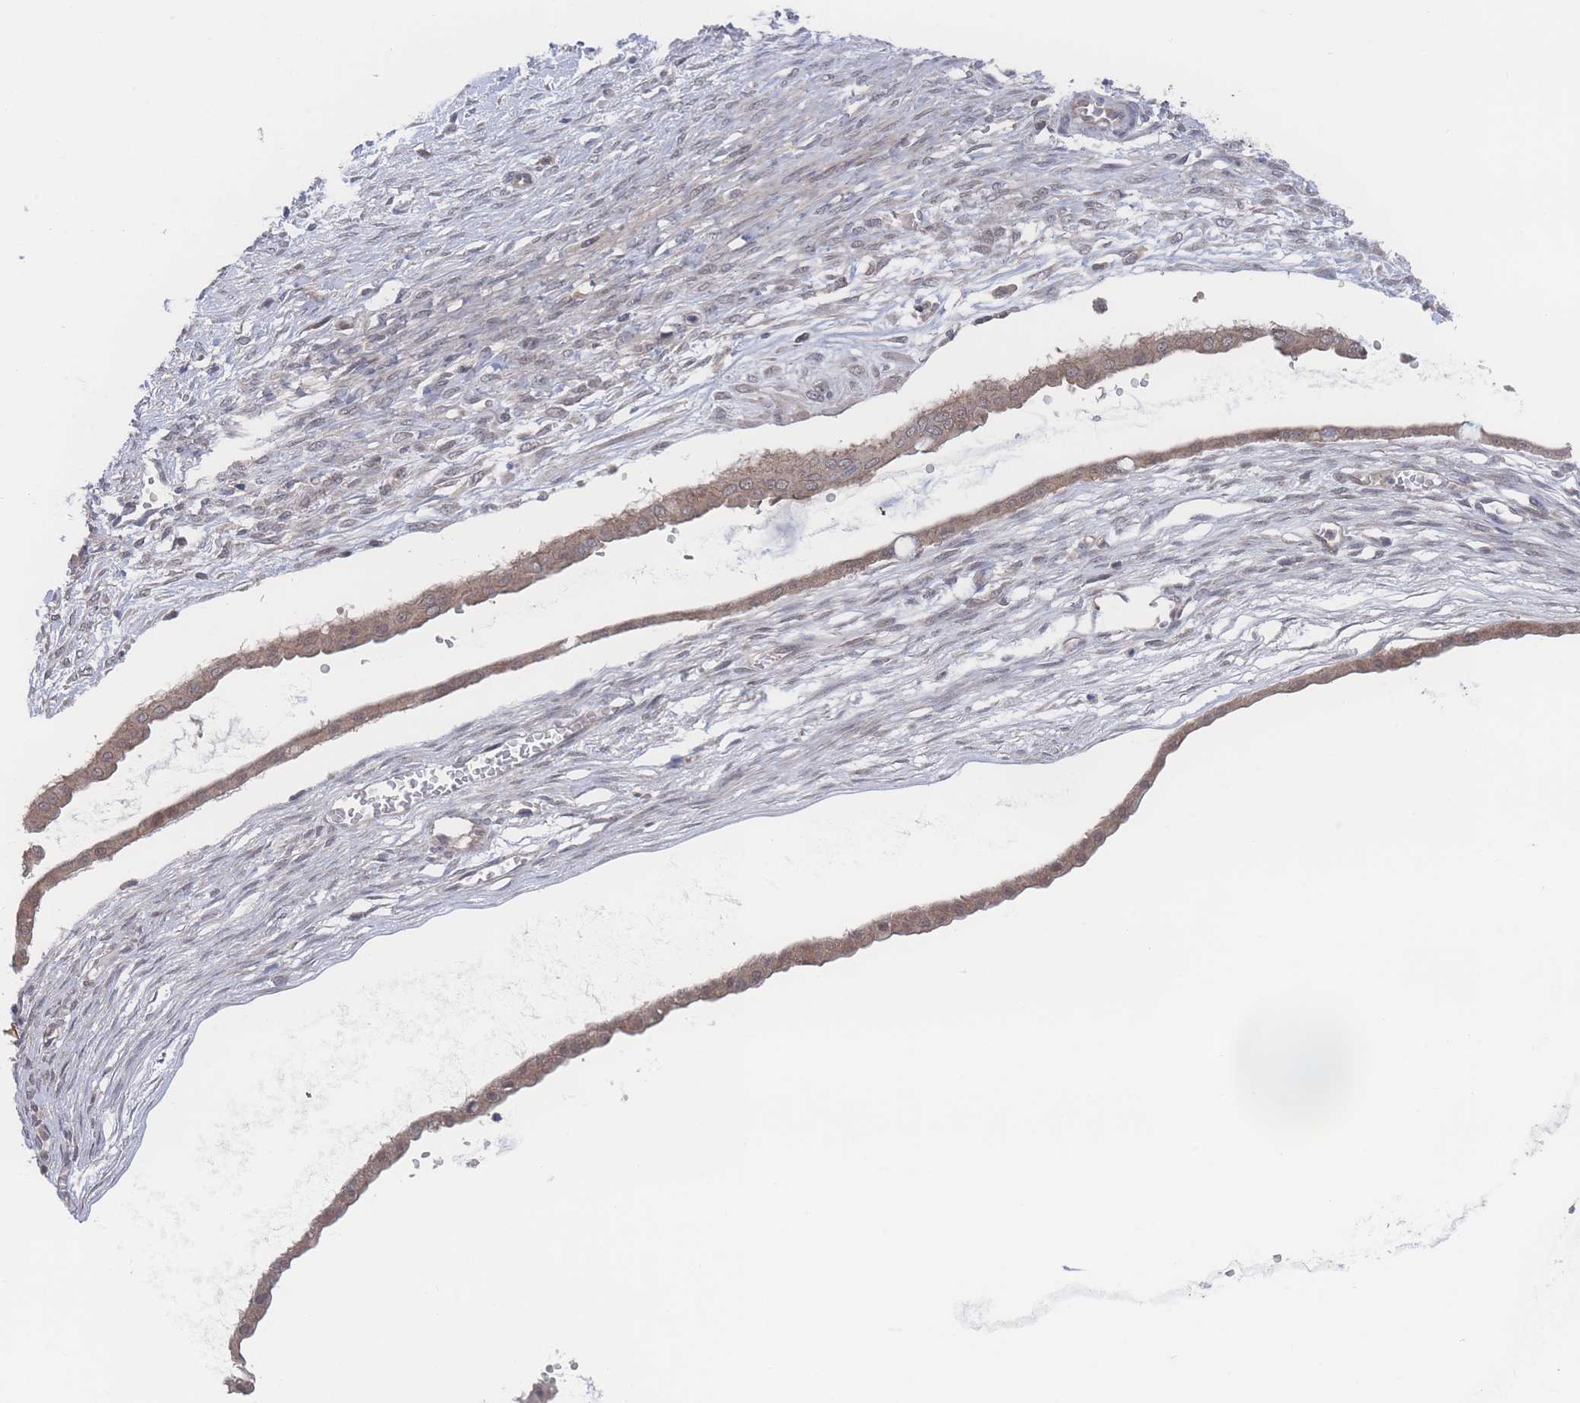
{"staining": {"intensity": "weak", "quantity": ">75%", "location": "cytoplasmic/membranous,nuclear"}, "tissue": "ovarian cancer", "cell_type": "Tumor cells", "image_type": "cancer", "snomed": [{"axis": "morphology", "description": "Cystadenocarcinoma, mucinous, NOS"}, {"axis": "topography", "description": "Ovary"}], "caption": "This photomicrograph shows IHC staining of ovarian cancer (mucinous cystadenocarcinoma), with low weak cytoplasmic/membranous and nuclear positivity in about >75% of tumor cells.", "gene": "NBEAL1", "patient": {"sex": "female", "age": 73}}